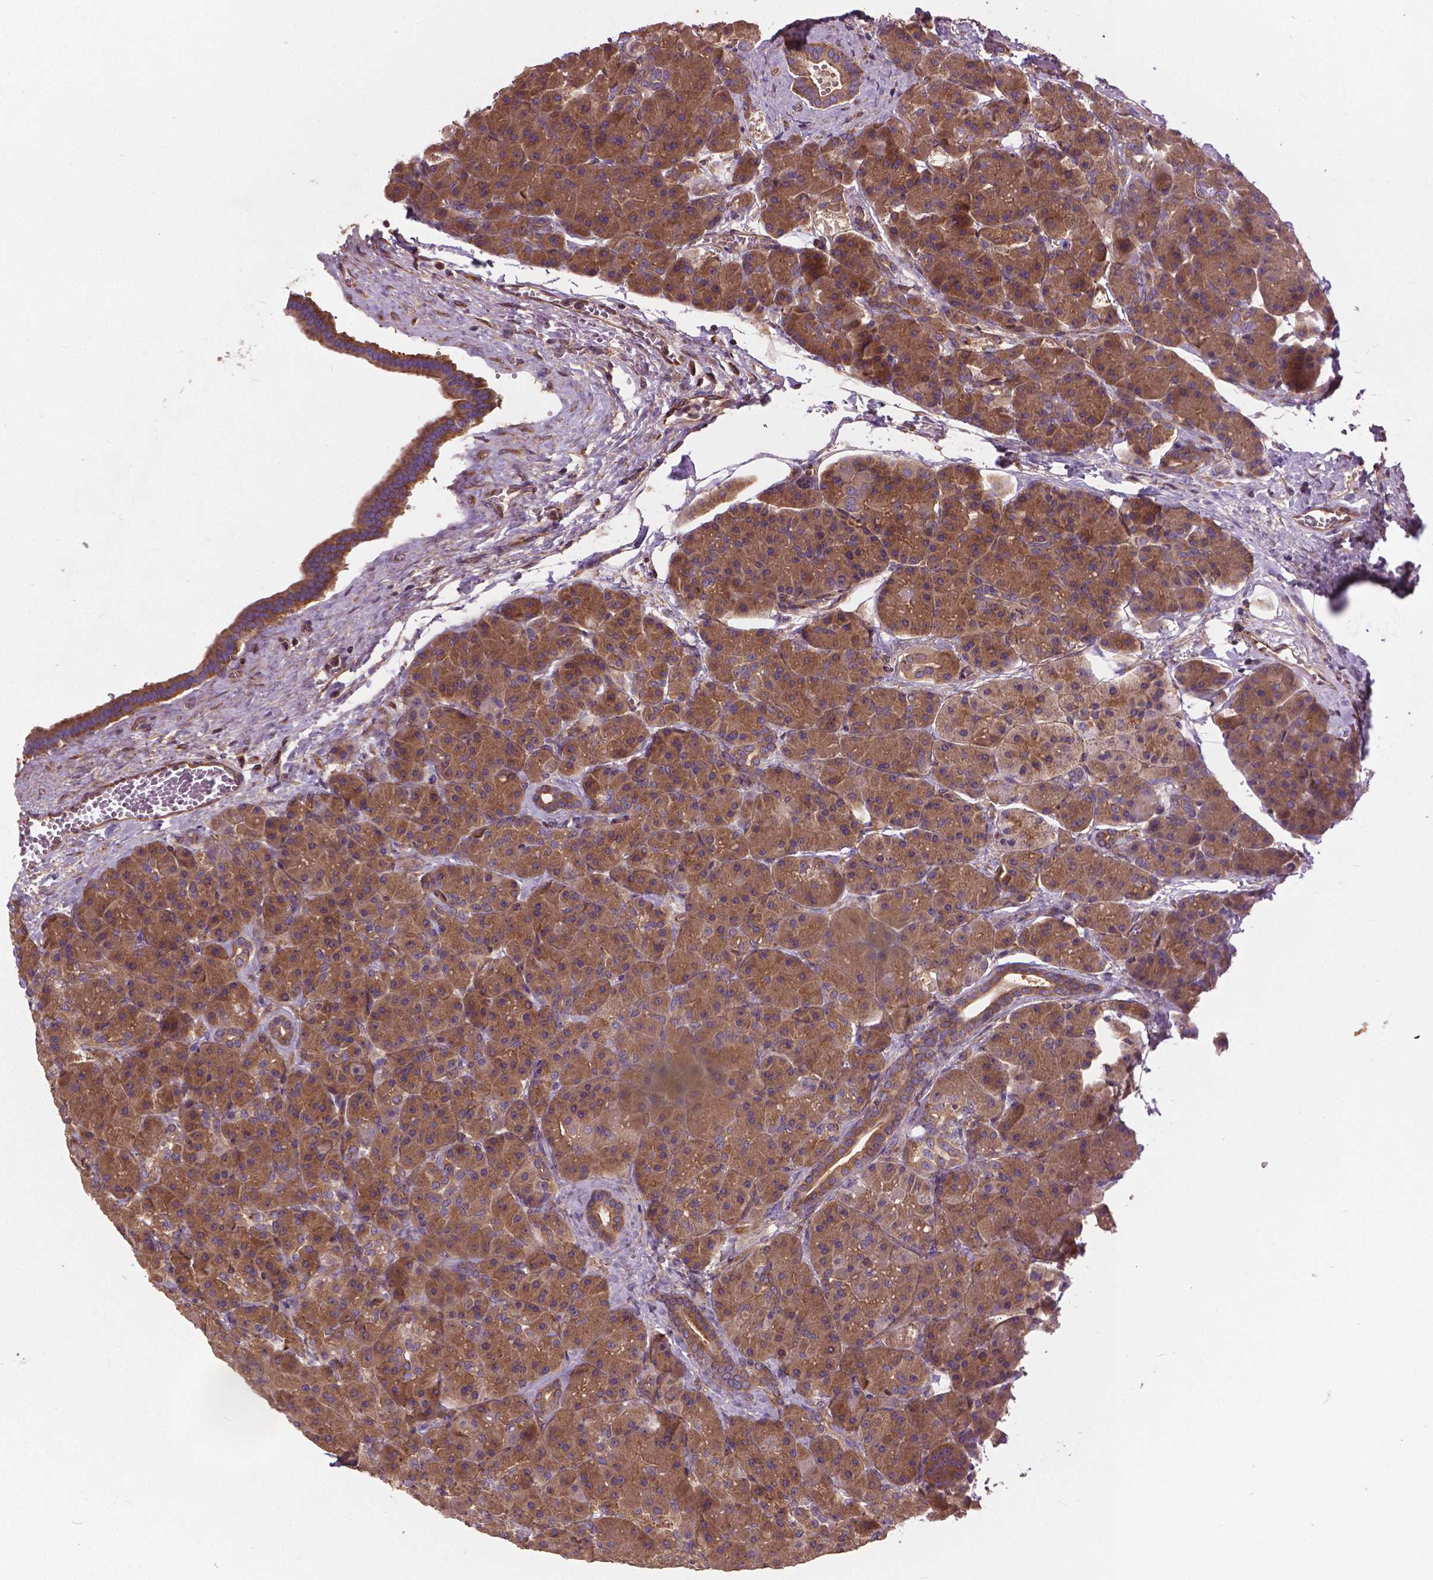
{"staining": {"intensity": "moderate", "quantity": ">75%", "location": "cytoplasmic/membranous"}, "tissue": "pancreas", "cell_type": "Exocrine glandular cells", "image_type": "normal", "snomed": [{"axis": "morphology", "description": "Normal tissue, NOS"}, {"axis": "topography", "description": "Pancreas"}], "caption": "Protein expression analysis of benign human pancreas reveals moderate cytoplasmic/membranous expression in approximately >75% of exocrine glandular cells.", "gene": "MZT1", "patient": {"sex": "male", "age": 57}}